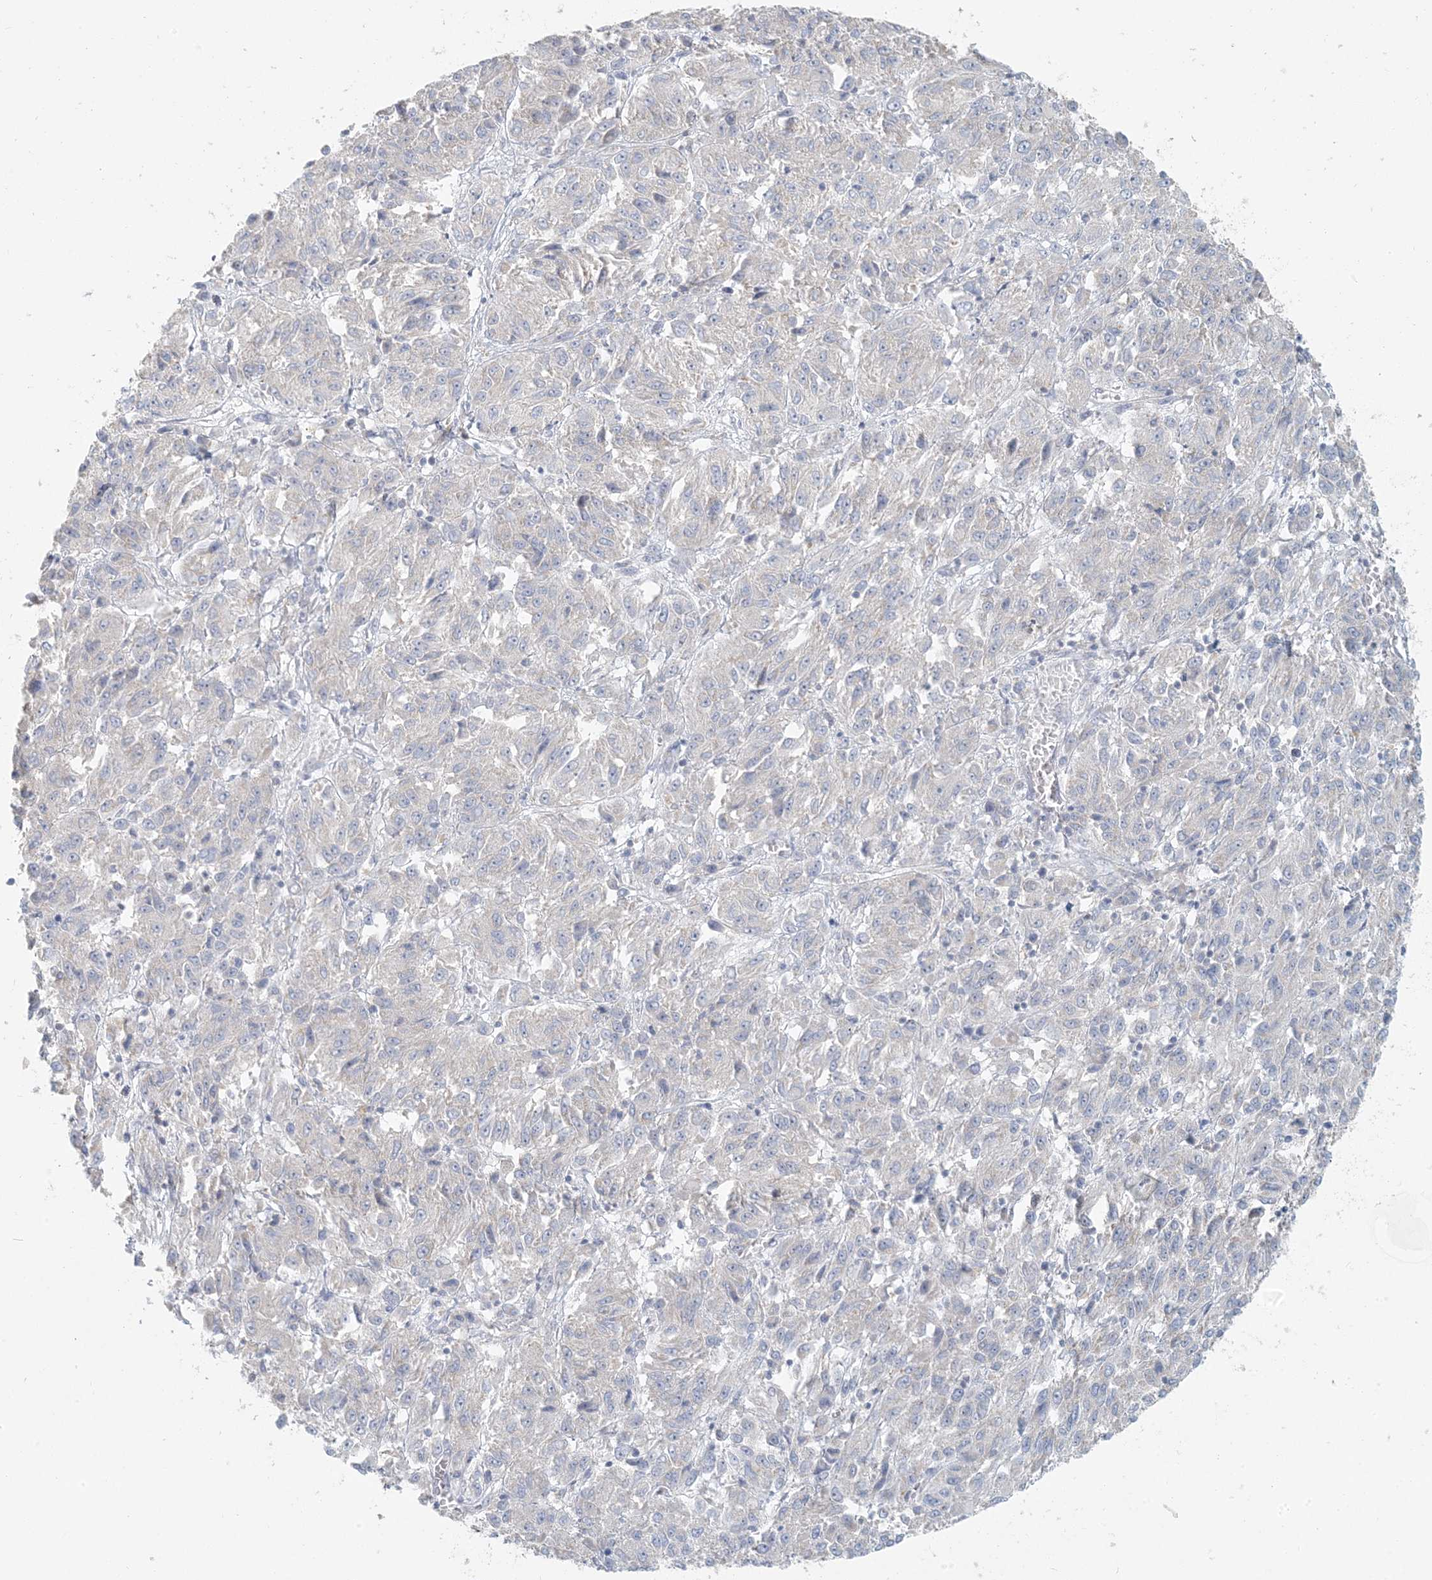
{"staining": {"intensity": "negative", "quantity": "none", "location": "none"}, "tissue": "melanoma", "cell_type": "Tumor cells", "image_type": "cancer", "snomed": [{"axis": "morphology", "description": "Malignant melanoma, Metastatic site"}, {"axis": "topography", "description": "Lung"}], "caption": "IHC image of melanoma stained for a protein (brown), which displays no positivity in tumor cells. The staining was performed using DAB (3,3'-diaminobenzidine) to visualize the protein expression in brown, while the nuclei were stained in blue with hematoxylin (Magnification: 20x).", "gene": "HACL1", "patient": {"sex": "male", "age": 64}}